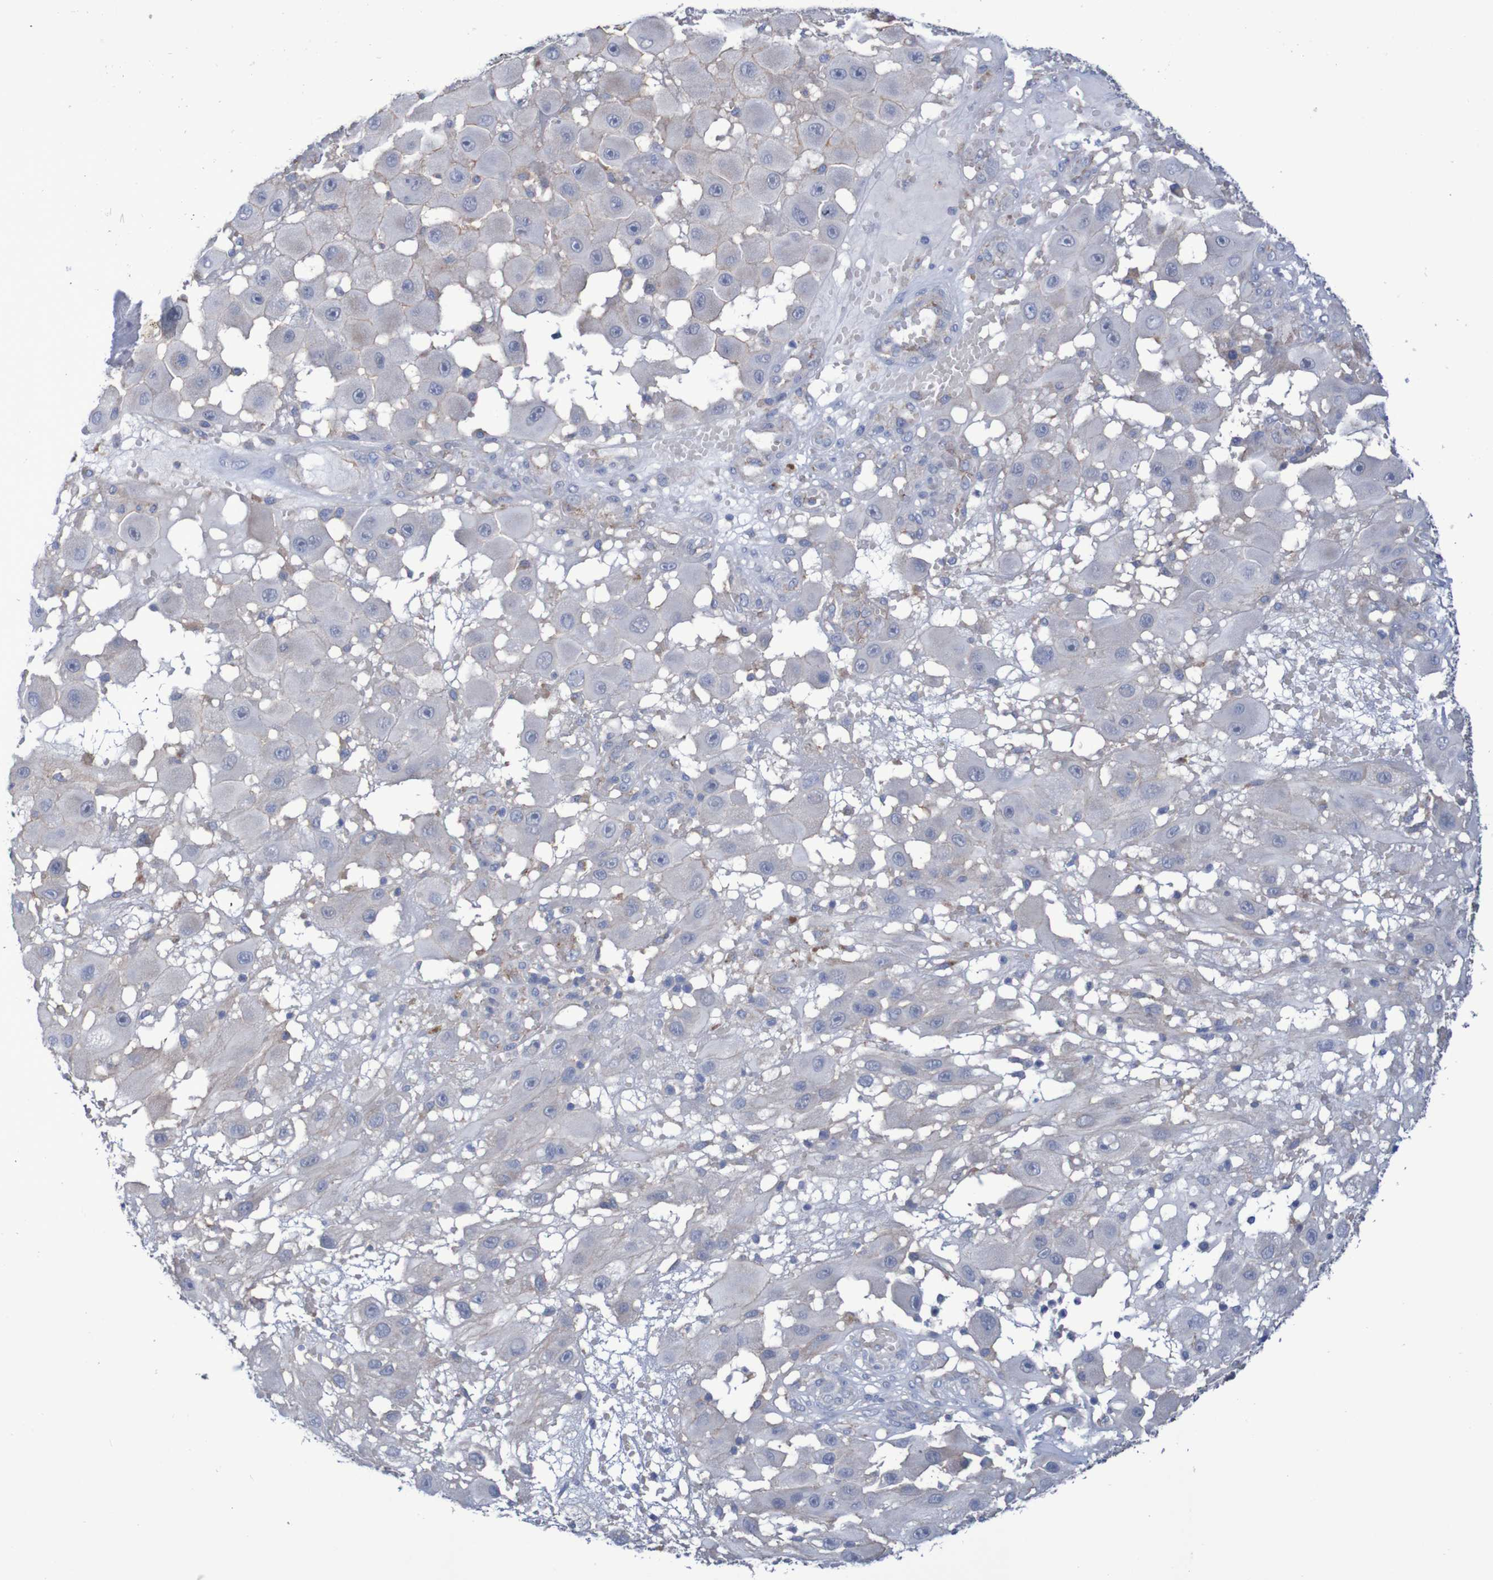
{"staining": {"intensity": "weak", "quantity": "25%-75%", "location": "cytoplasmic/membranous"}, "tissue": "melanoma", "cell_type": "Tumor cells", "image_type": "cancer", "snomed": [{"axis": "morphology", "description": "Malignant melanoma, NOS"}, {"axis": "topography", "description": "Skin"}], "caption": "Malignant melanoma was stained to show a protein in brown. There is low levels of weak cytoplasmic/membranous expression in approximately 25%-75% of tumor cells. (brown staining indicates protein expression, while blue staining denotes nuclei).", "gene": "NECTIN2", "patient": {"sex": "female", "age": 81}}